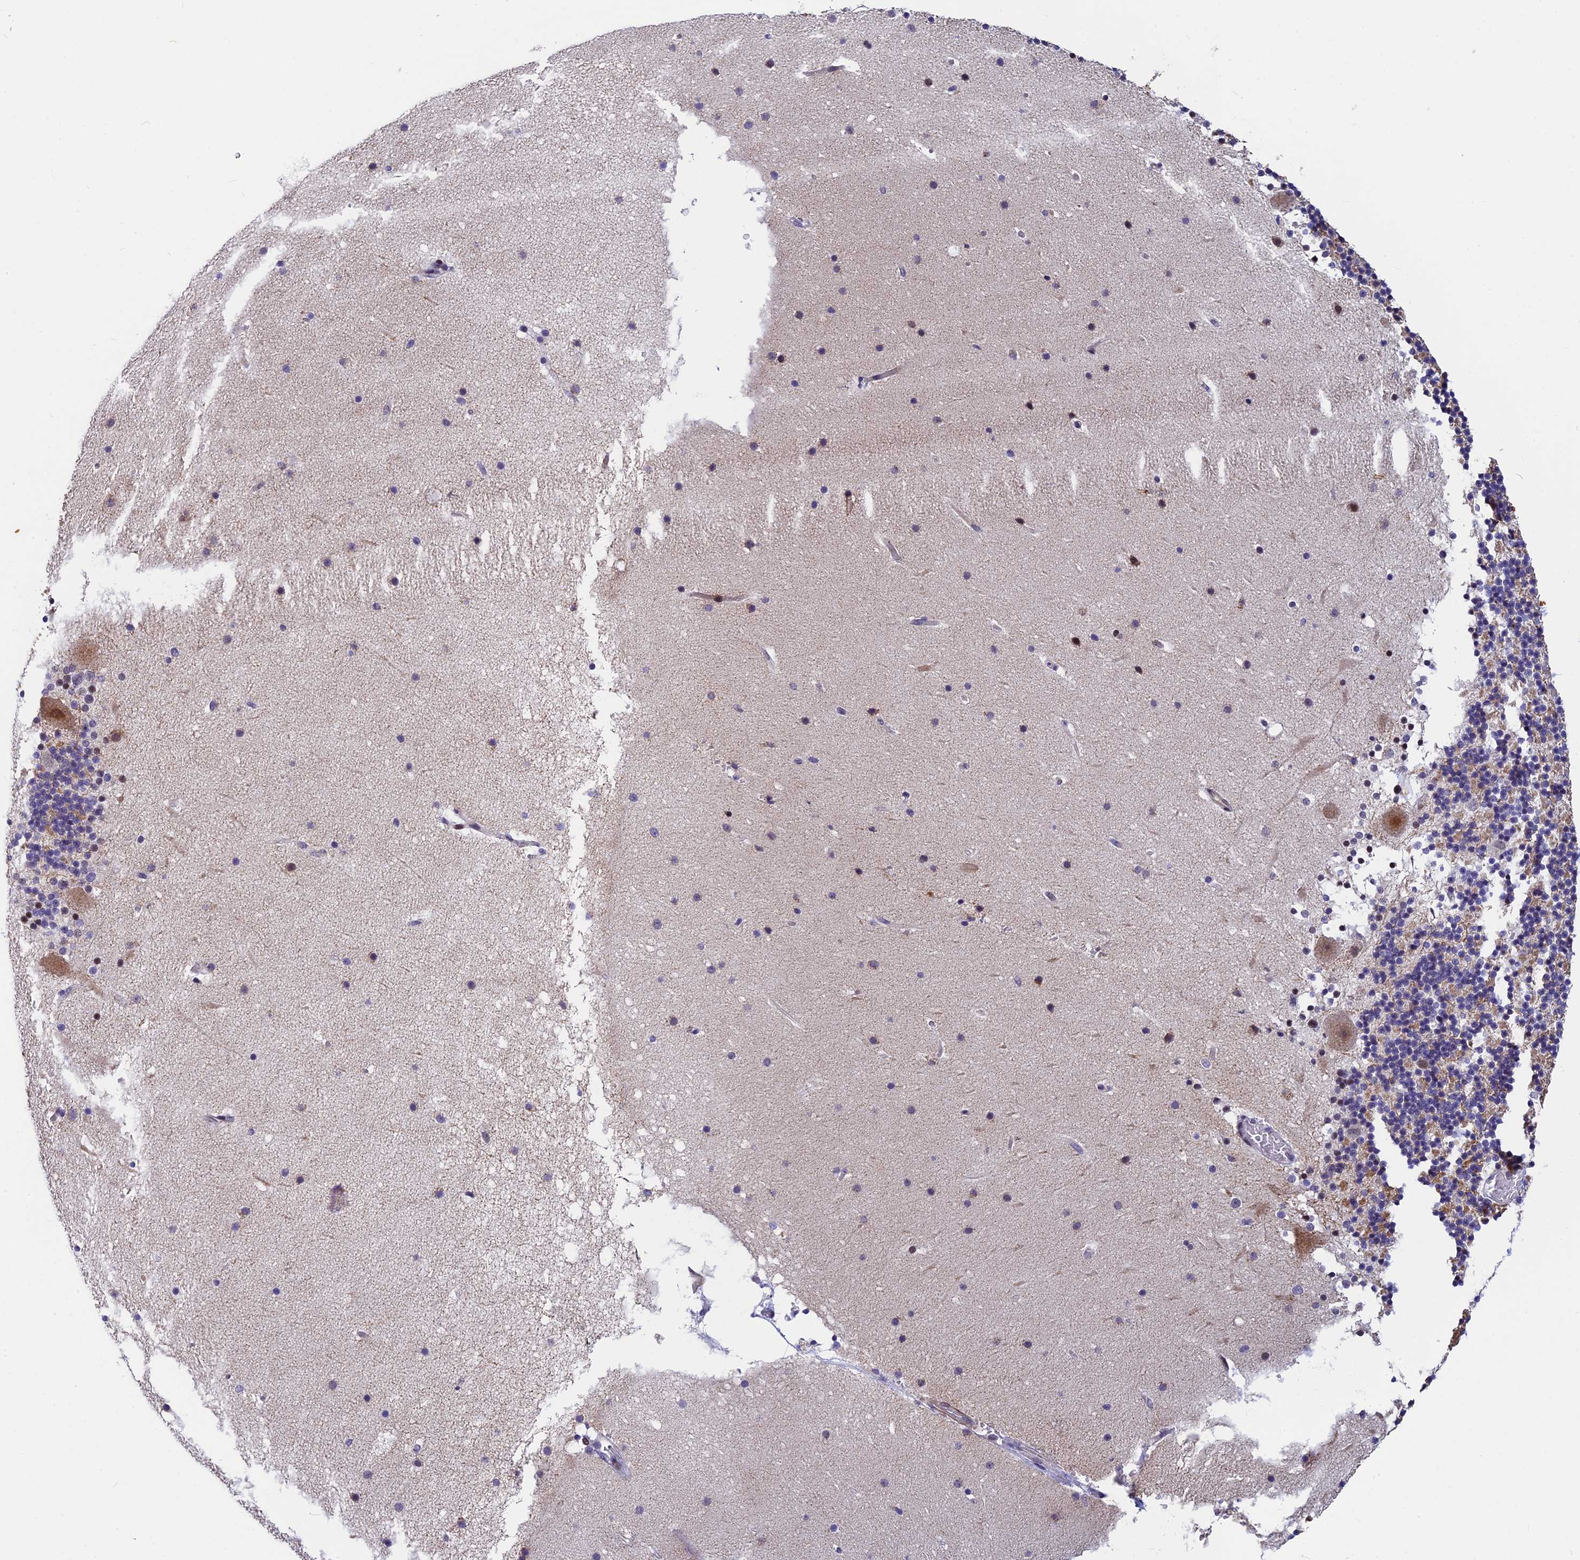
{"staining": {"intensity": "weak", "quantity": "25%-75%", "location": "cytoplasmic/membranous"}, "tissue": "cerebellum", "cell_type": "Cells in granular layer", "image_type": "normal", "snomed": [{"axis": "morphology", "description": "Normal tissue, NOS"}, {"axis": "topography", "description": "Cerebellum"}], "caption": "This is a photomicrograph of immunohistochemistry (IHC) staining of normal cerebellum, which shows weak positivity in the cytoplasmic/membranous of cells in granular layer.", "gene": "ANKRD34B", "patient": {"sex": "male", "age": 57}}